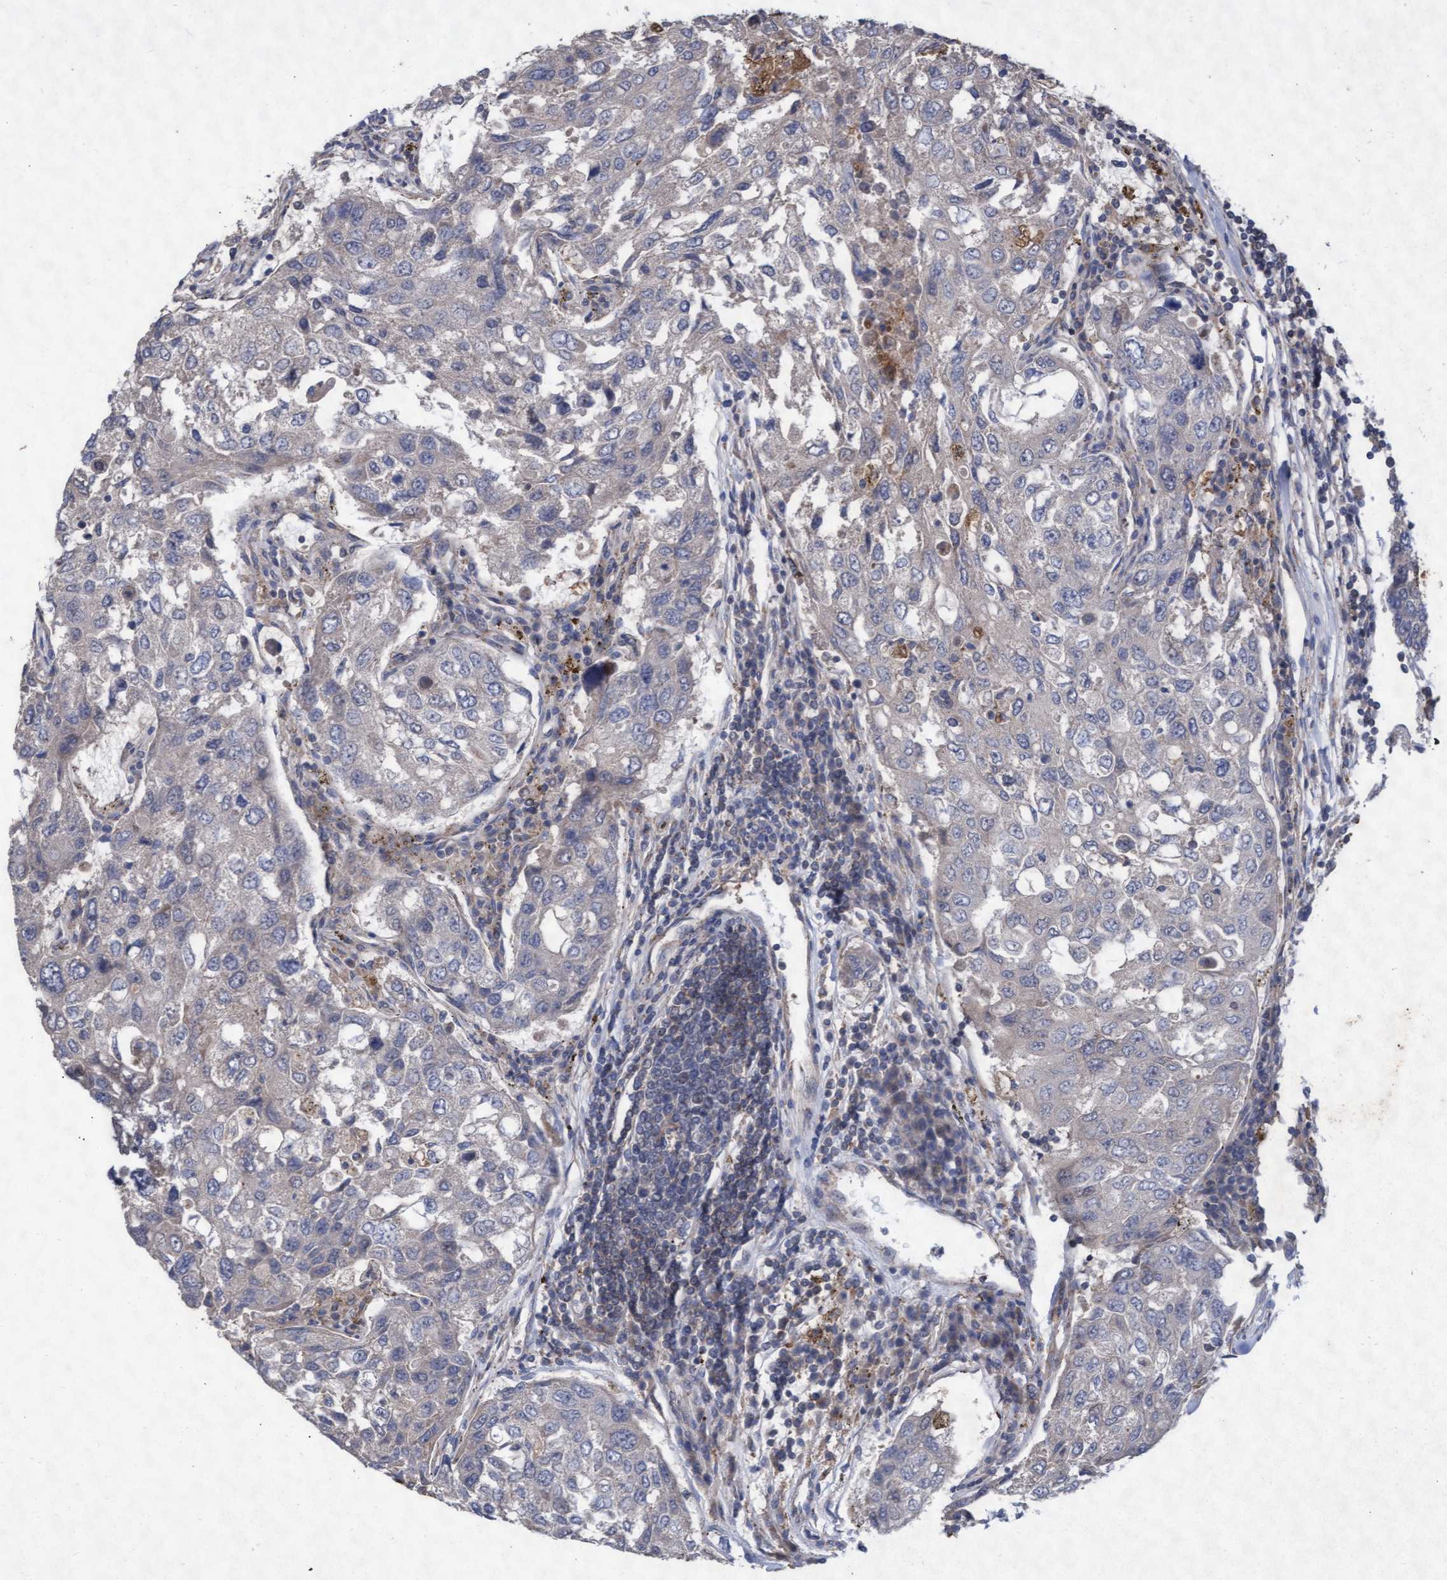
{"staining": {"intensity": "negative", "quantity": "none", "location": "none"}, "tissue": "urothelial cancer", "cell_type": "Tumor cells", "image_type": "cancer", "snomed": [{"axis": "morphology", "description": "Urothelial carcinoma, High grade"}, {"axis": "topography", "description": "Lymph node"}, {"axis": "topography", "description": "Urinary bladder"}], "caption": "Urothelial cancer was stained to show a protein in brown. There is no significant expression in tumor cells.", "gene": "ABCF2", "patient": {"sex": "male", "age": 51}}